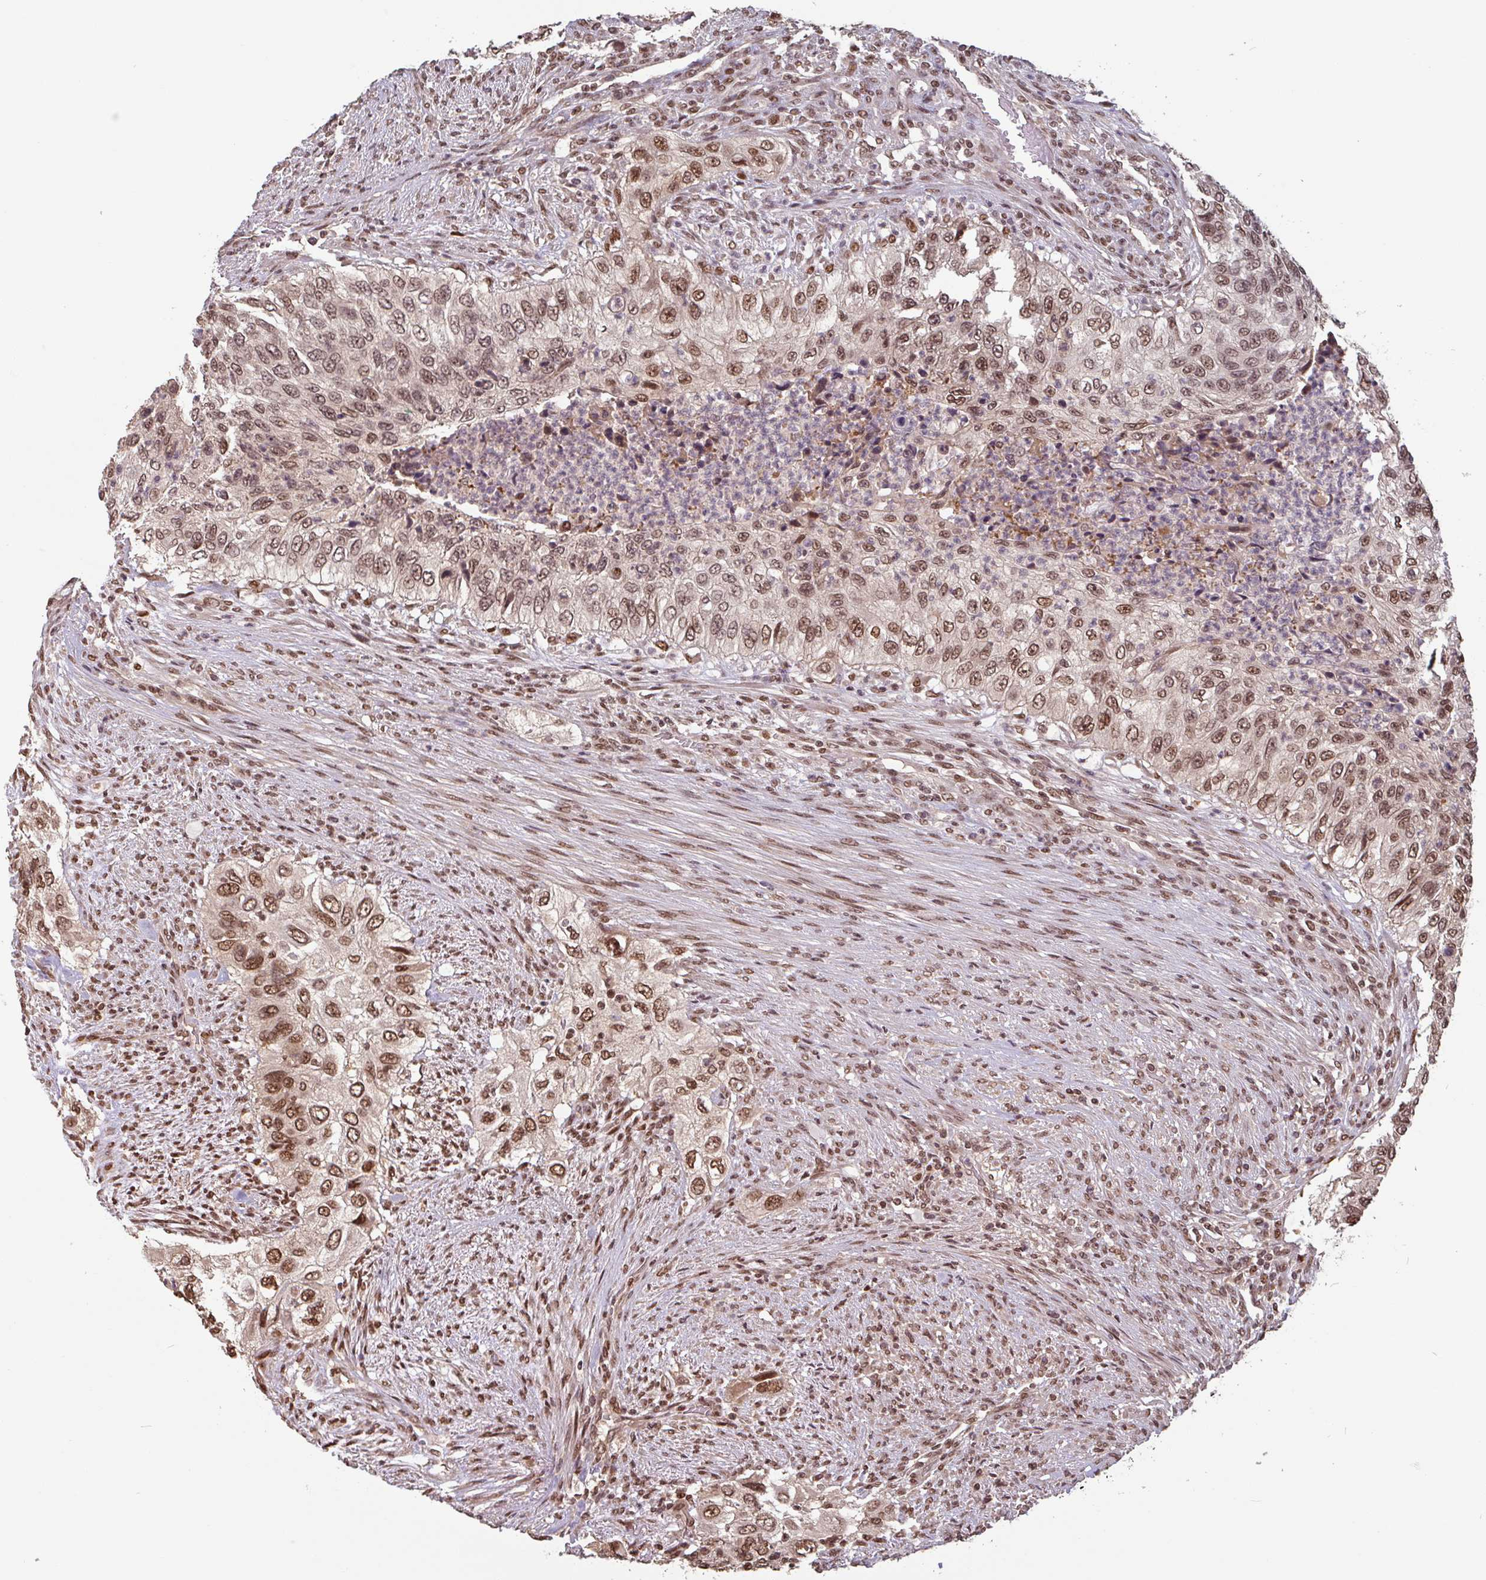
{"staining": {"intensity": "moderate", "quantity": ">75%", "location": "nuclear"}, "tissue": "urothelial cancer", "cell_type": "Tumor cells", "image_type": "cancer", "snomed": [{"axis": "morphology", "description": "Urothelial carcinoma, High grade"}, {"axis": "topography", "description": "Urinary bladder"}], "caption": "The histopathology image demonstrates a brown stain indicating the presence of a protein in the nuclear of tumor cells in urothelial cancer.", "gene": "DR1", "patient": {"sex": "female", "age": 60}}